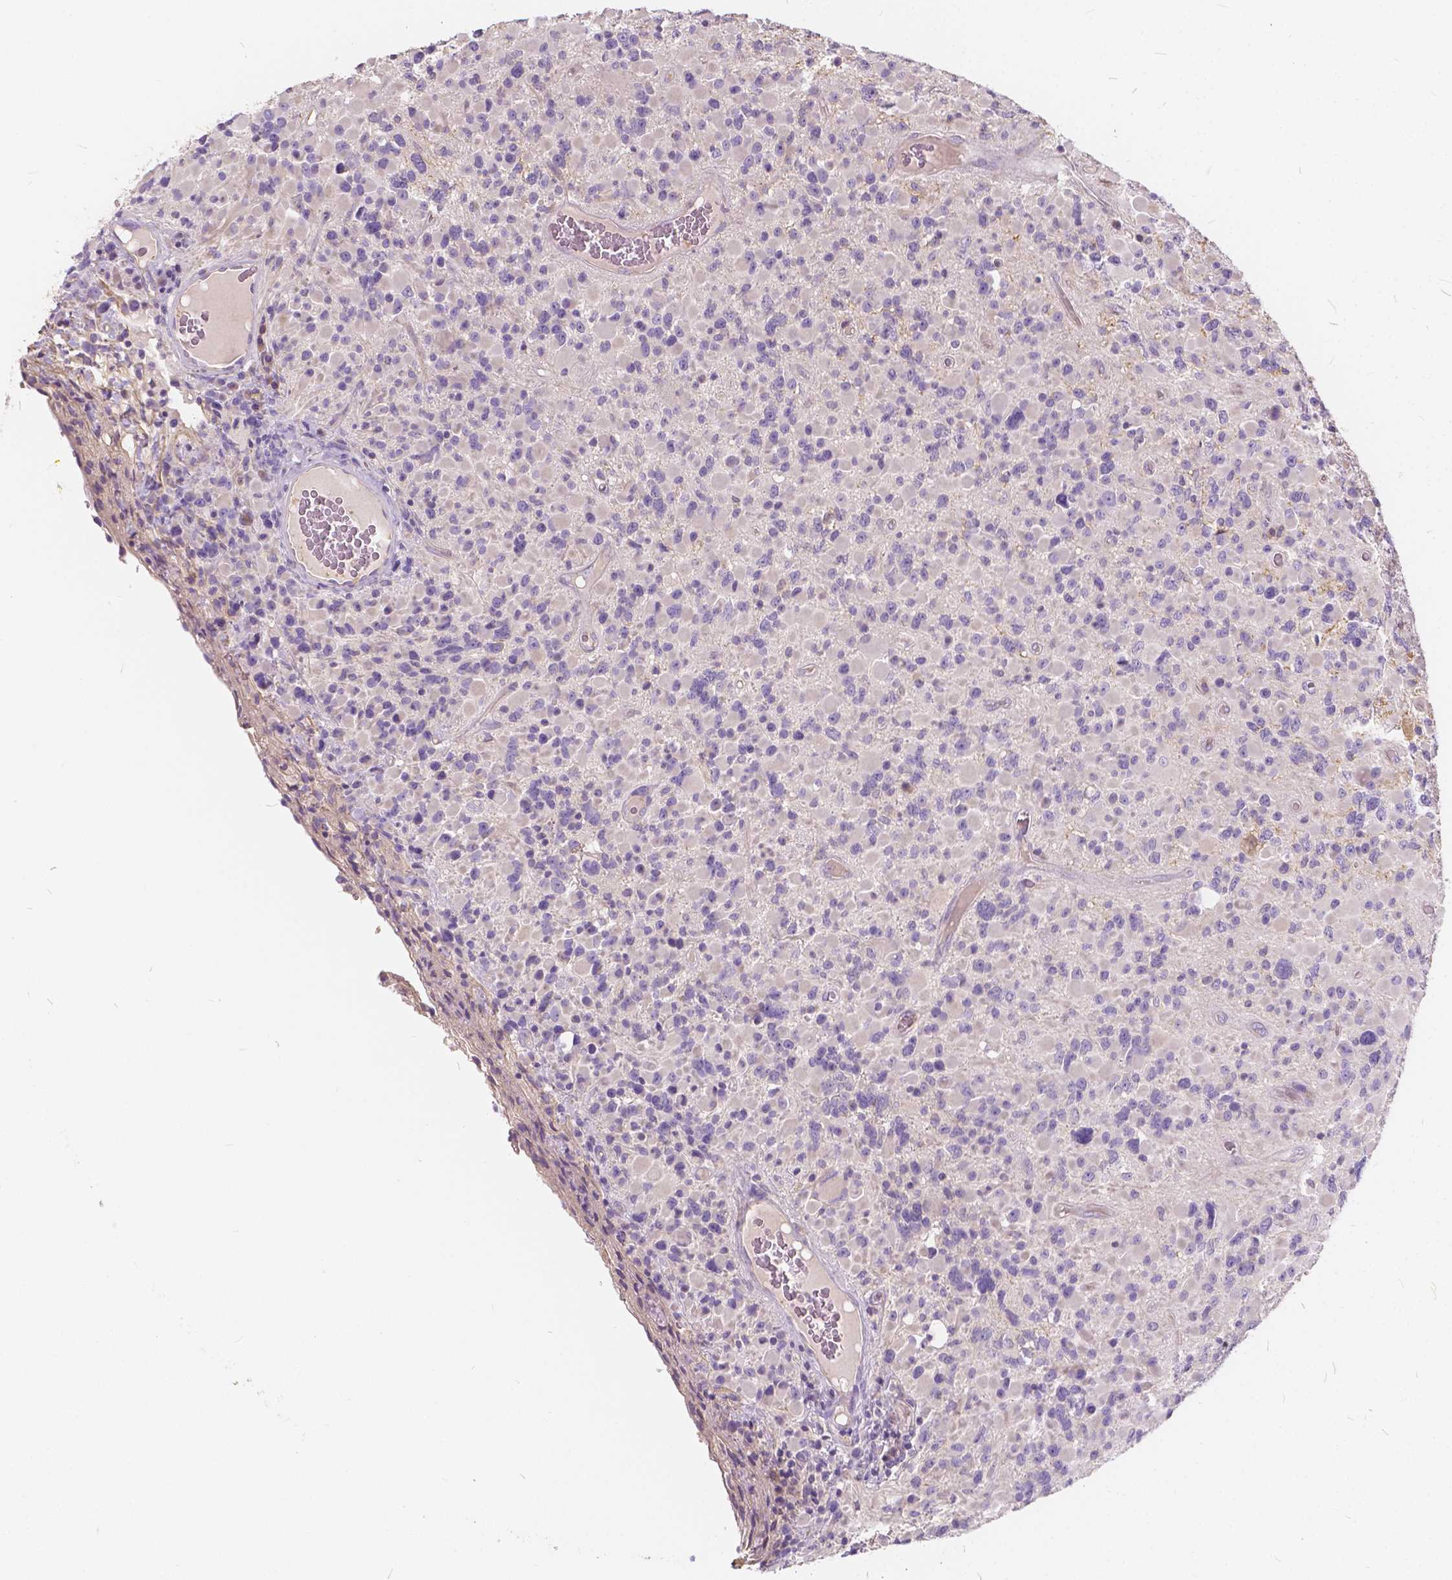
{"staining": {"intensity": "negative", "quantity": "none", "location": "none"}, "tissue": "glioma", "cell_type": "Tumor cells", "image_type": "cancer", "snomed": [{"axis": "morphology", "description": "Glioma, malignant, High grade"}, {"axis": "topography", "description": "Brain"}], "caption": "Tumor cells show no significant expression in glioma.", "gene": "KIAA0513", "patient": {"sex": "female", "age": 40}}